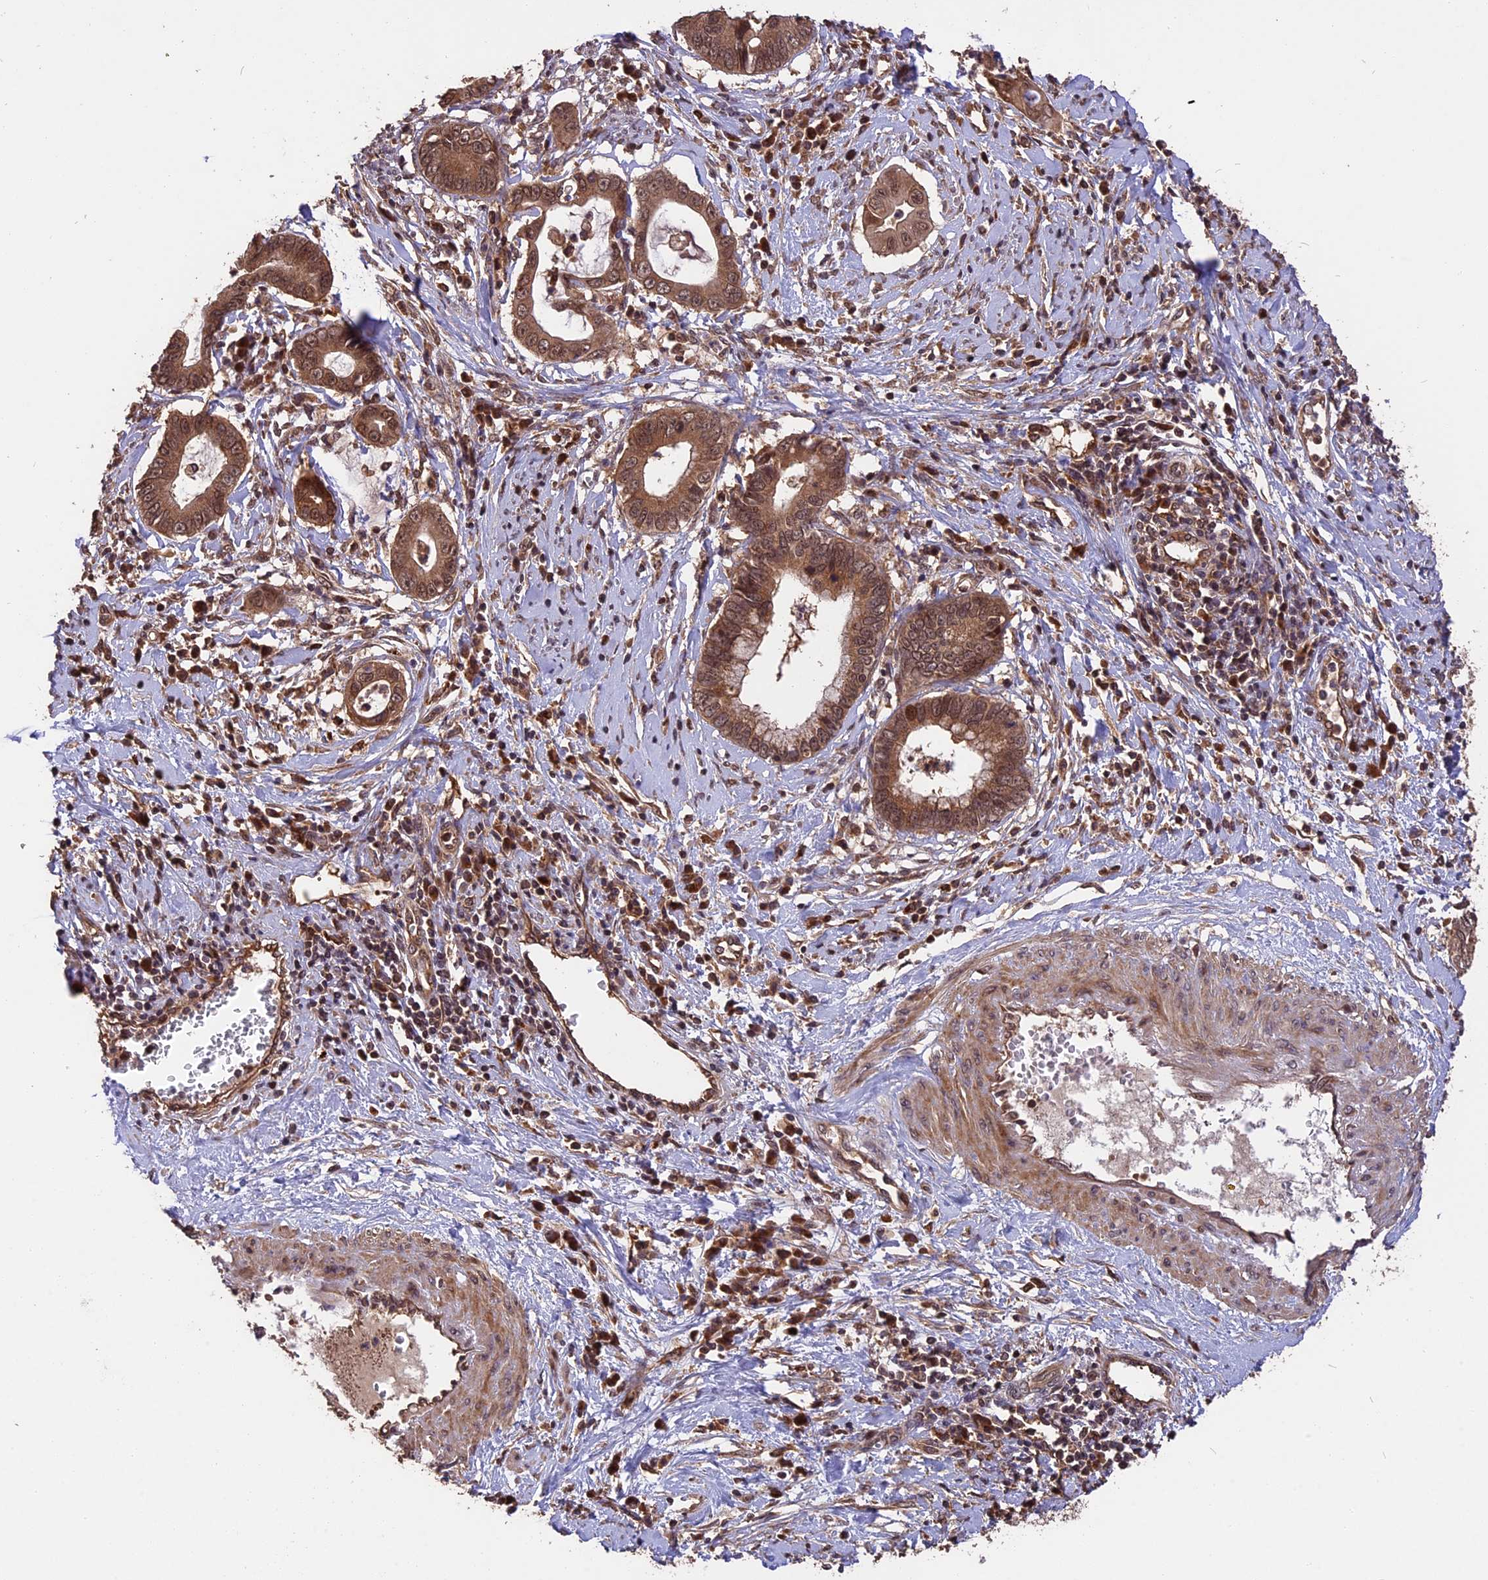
{"staining": {"intensity": "moderate", "quantity": ">75%", "location": "cytoplasmic/membranous,nuclear"}, "tissue": "cervical cancer", "cell_type": "Tumor cells", "image_type": "cancer", "snomed": [{"axis": "morphology", "description": "Adenocarcinoma, NOS"}, {"axis": "topography", "description": "Cervix"}], "caption": "Protein expression analysis of adenocarcinoma (cervical) reveals moderate cytoplasmic/membranous and nuclear expression in about >75% of tumor cells.", "gene": "ESCO1", "patient": {"sex": "female", "age": 44}}